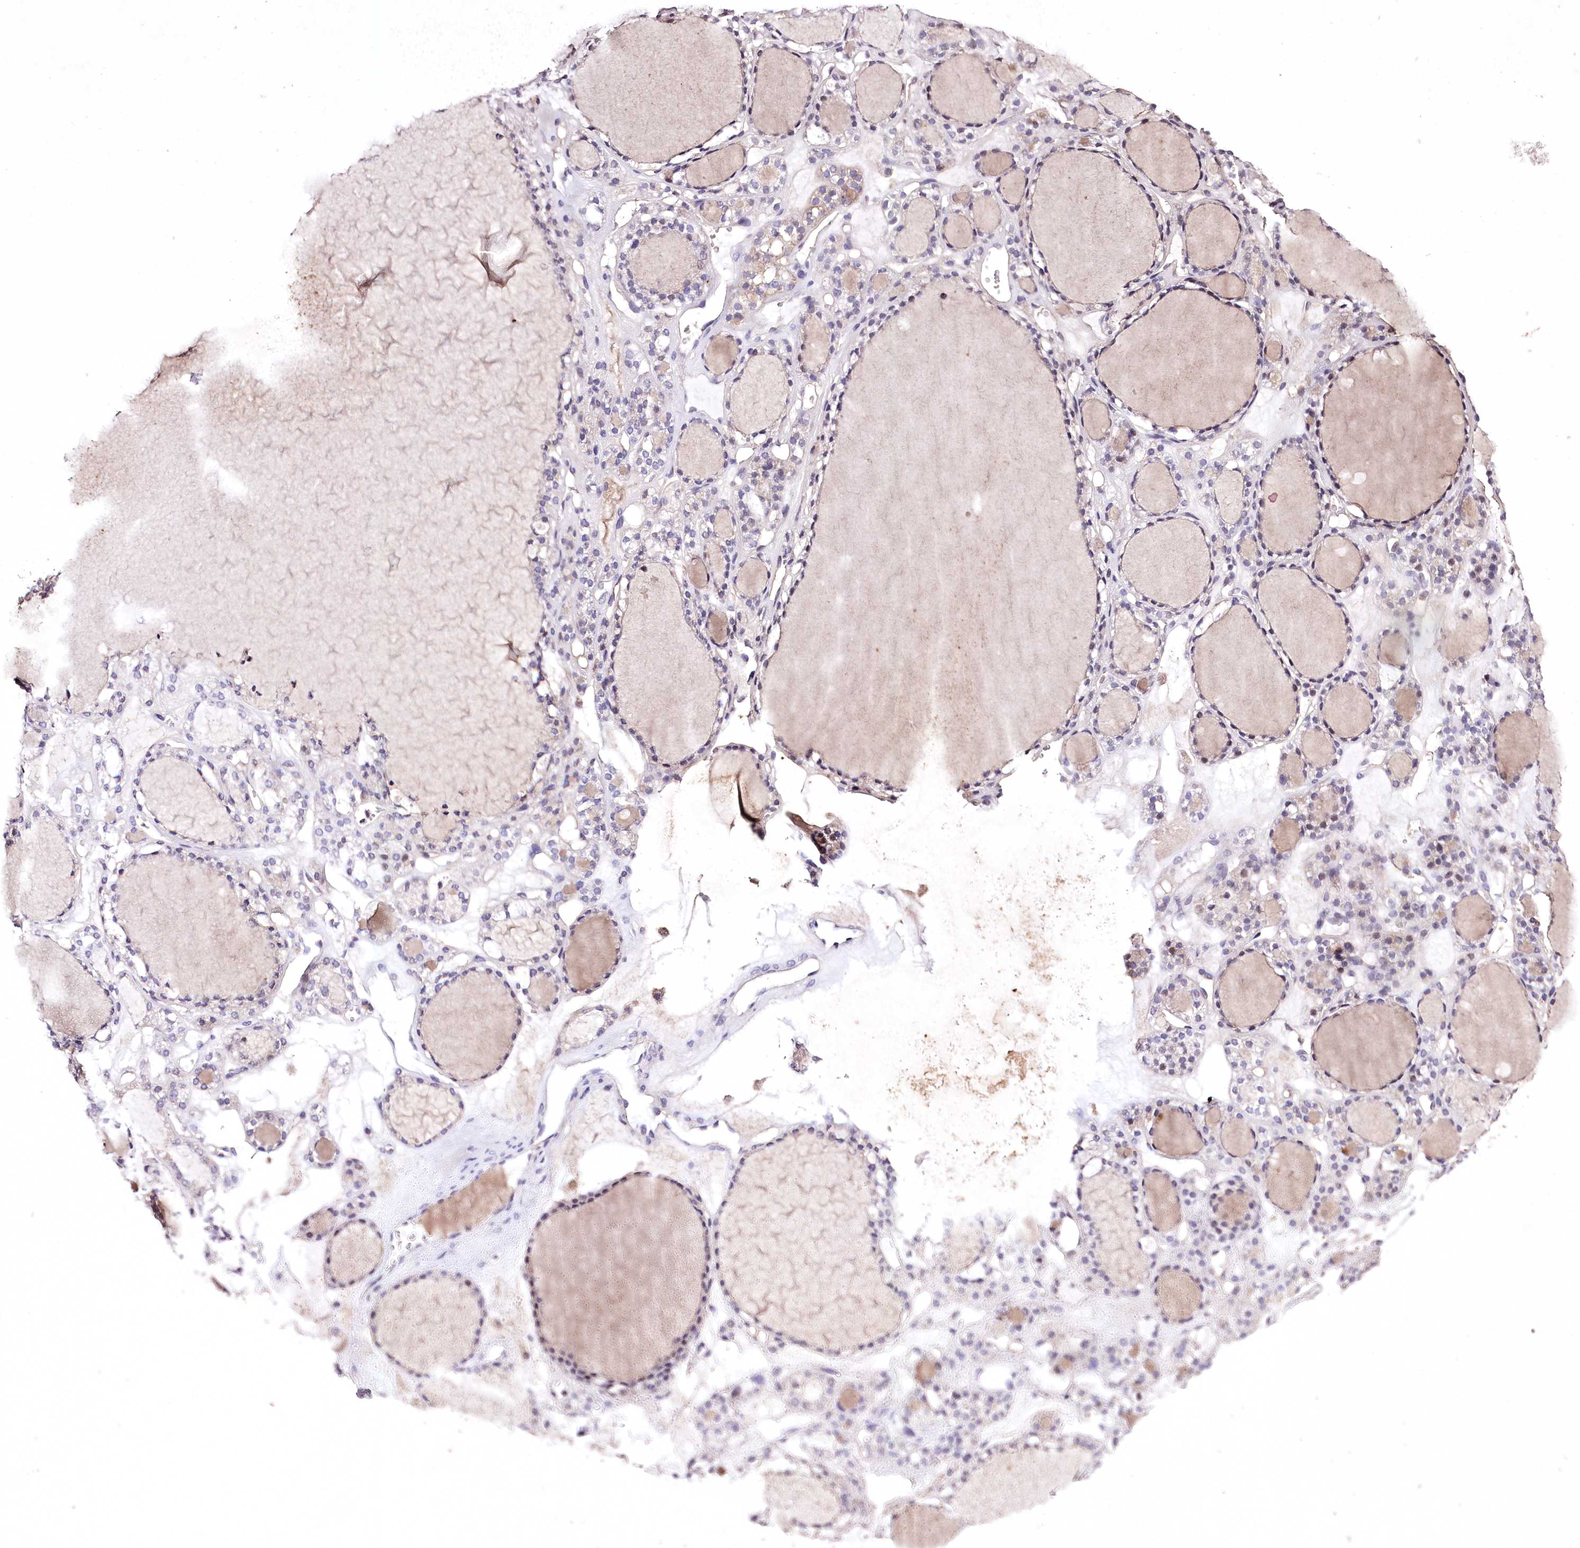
{"staining": {"intensity": "strong", "quantity": "25%-75%", "location": "cytoplasmic/membranous"}, "tissue": "thyroid gland", "cell_type": "Glandular cells", "image_type": "normal", "snomed": [{"axis": "morphology", "description": "Normal tissue, NOS"}, {"axis": "topography", "description": "Thyroid gland"}], "caption": "Benign thyroid gland was stained to show a protein in brown. There is high levels of strong cytoplasmic/membranous staining in about 25%-75% of glandular cells. The staining was performed using DAB (3,3'-diaminobenzidine), with brown indicating positive protein expression. Nuclei are stained blue with hematoxylin.", "gene": "ENPP1", "patient": {"sex": "female", "age": 28}}